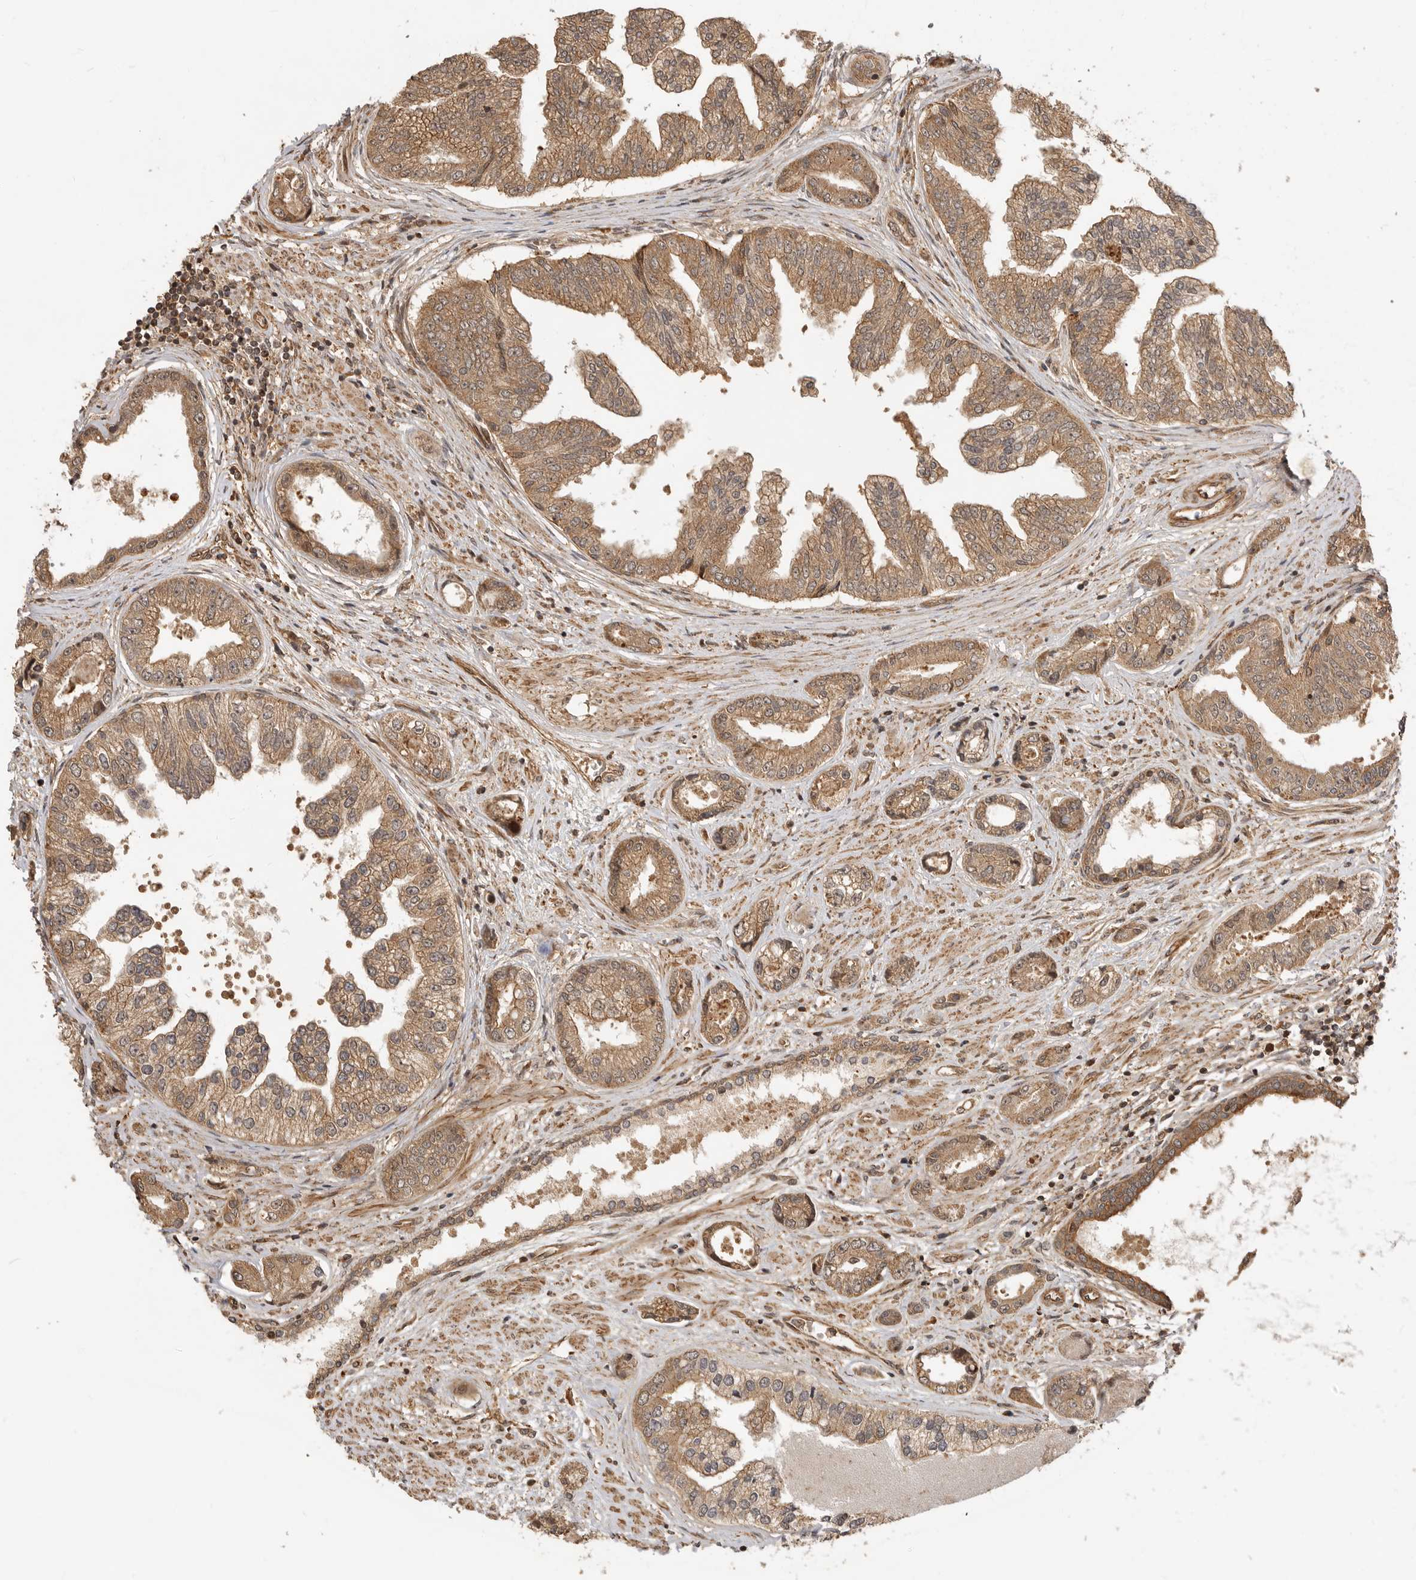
{"staining": {"intensity": "moderate", "quantity": ">75%", "location": "cytoplasmic/membranous"}, "tissue": "prostate cancer", "cell_type": "Tumor cells", "image_type": "cancer", "snomed": [{"axis": "morphology", "description": "Adenocarcinoma, High grade"}, {"axis": "topography", "description": "Prostate"}], "caption": "A medium amount of moderate cytoplasmic/membranous staining is identified in approximately >75% of tumor cells in prostate cancer tissue. The protein is shown in brown color, while the nuclei are stained blue.", "gene": "ADPRS", "patient": {"sex": "male", "age": 61}}